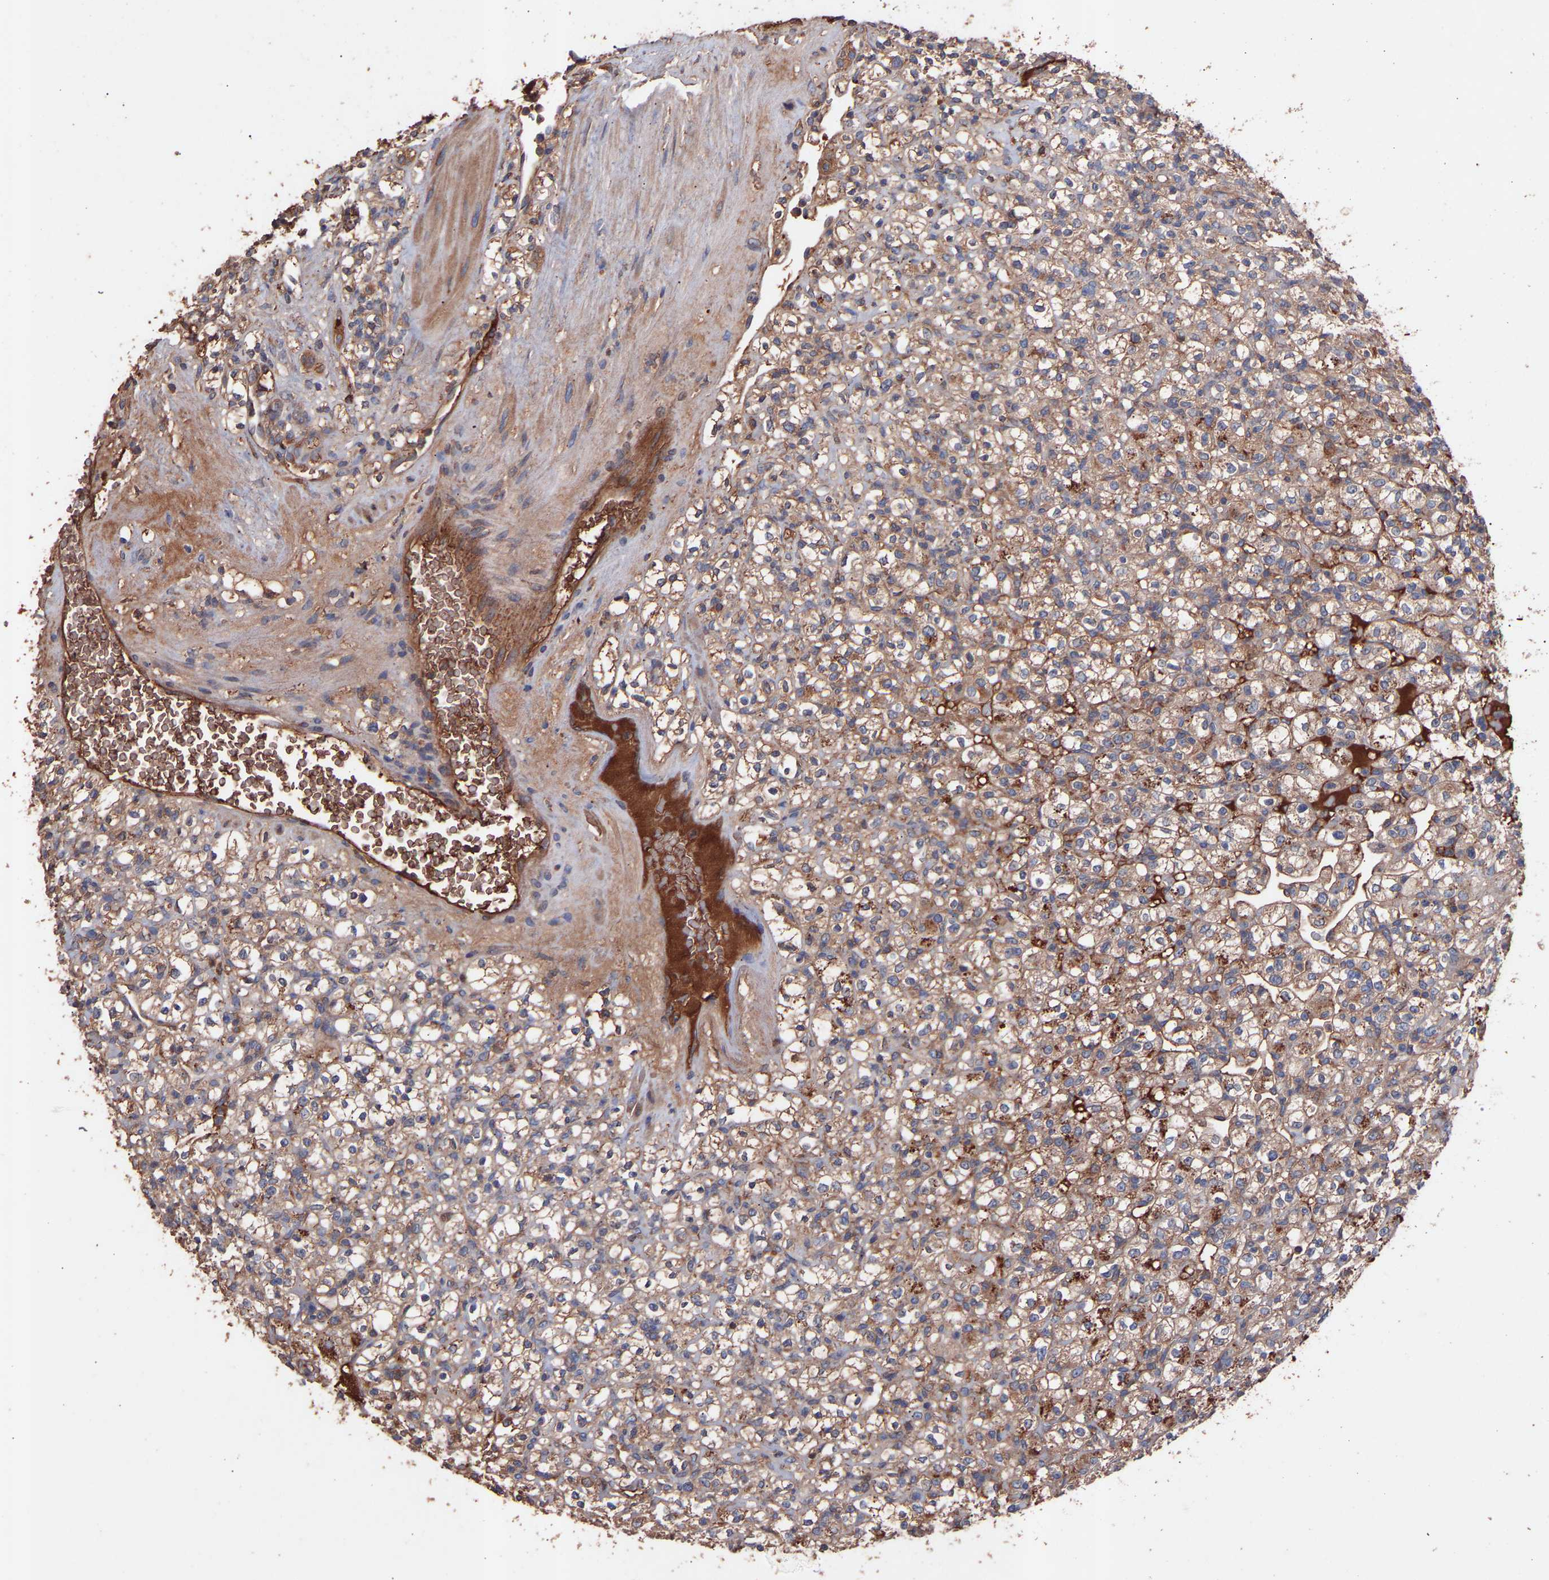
{"staining": {"intensity": "weak", "quantity": ">75%", "location": "cytoplasmic/membranous"}, "tissue": "renal cancer", "cell_type": "Tumor cells", "image_type": "cancer", "snomed": [{"axis": "morphology", "description": "Normal tissue, NOS"}, {"axis": "morphology", "description": "Adenocarcinoma, NOS"}, {"axis": "topography", "description": "Kidney"}], "caption": "Weak cytoplasmic/membranous staining is present in approximately >75% of tumor cells in renal cancer (adenocarcinoma).", "gene": "TMEM268", "patient": {"sex": "female", "age": 72}}